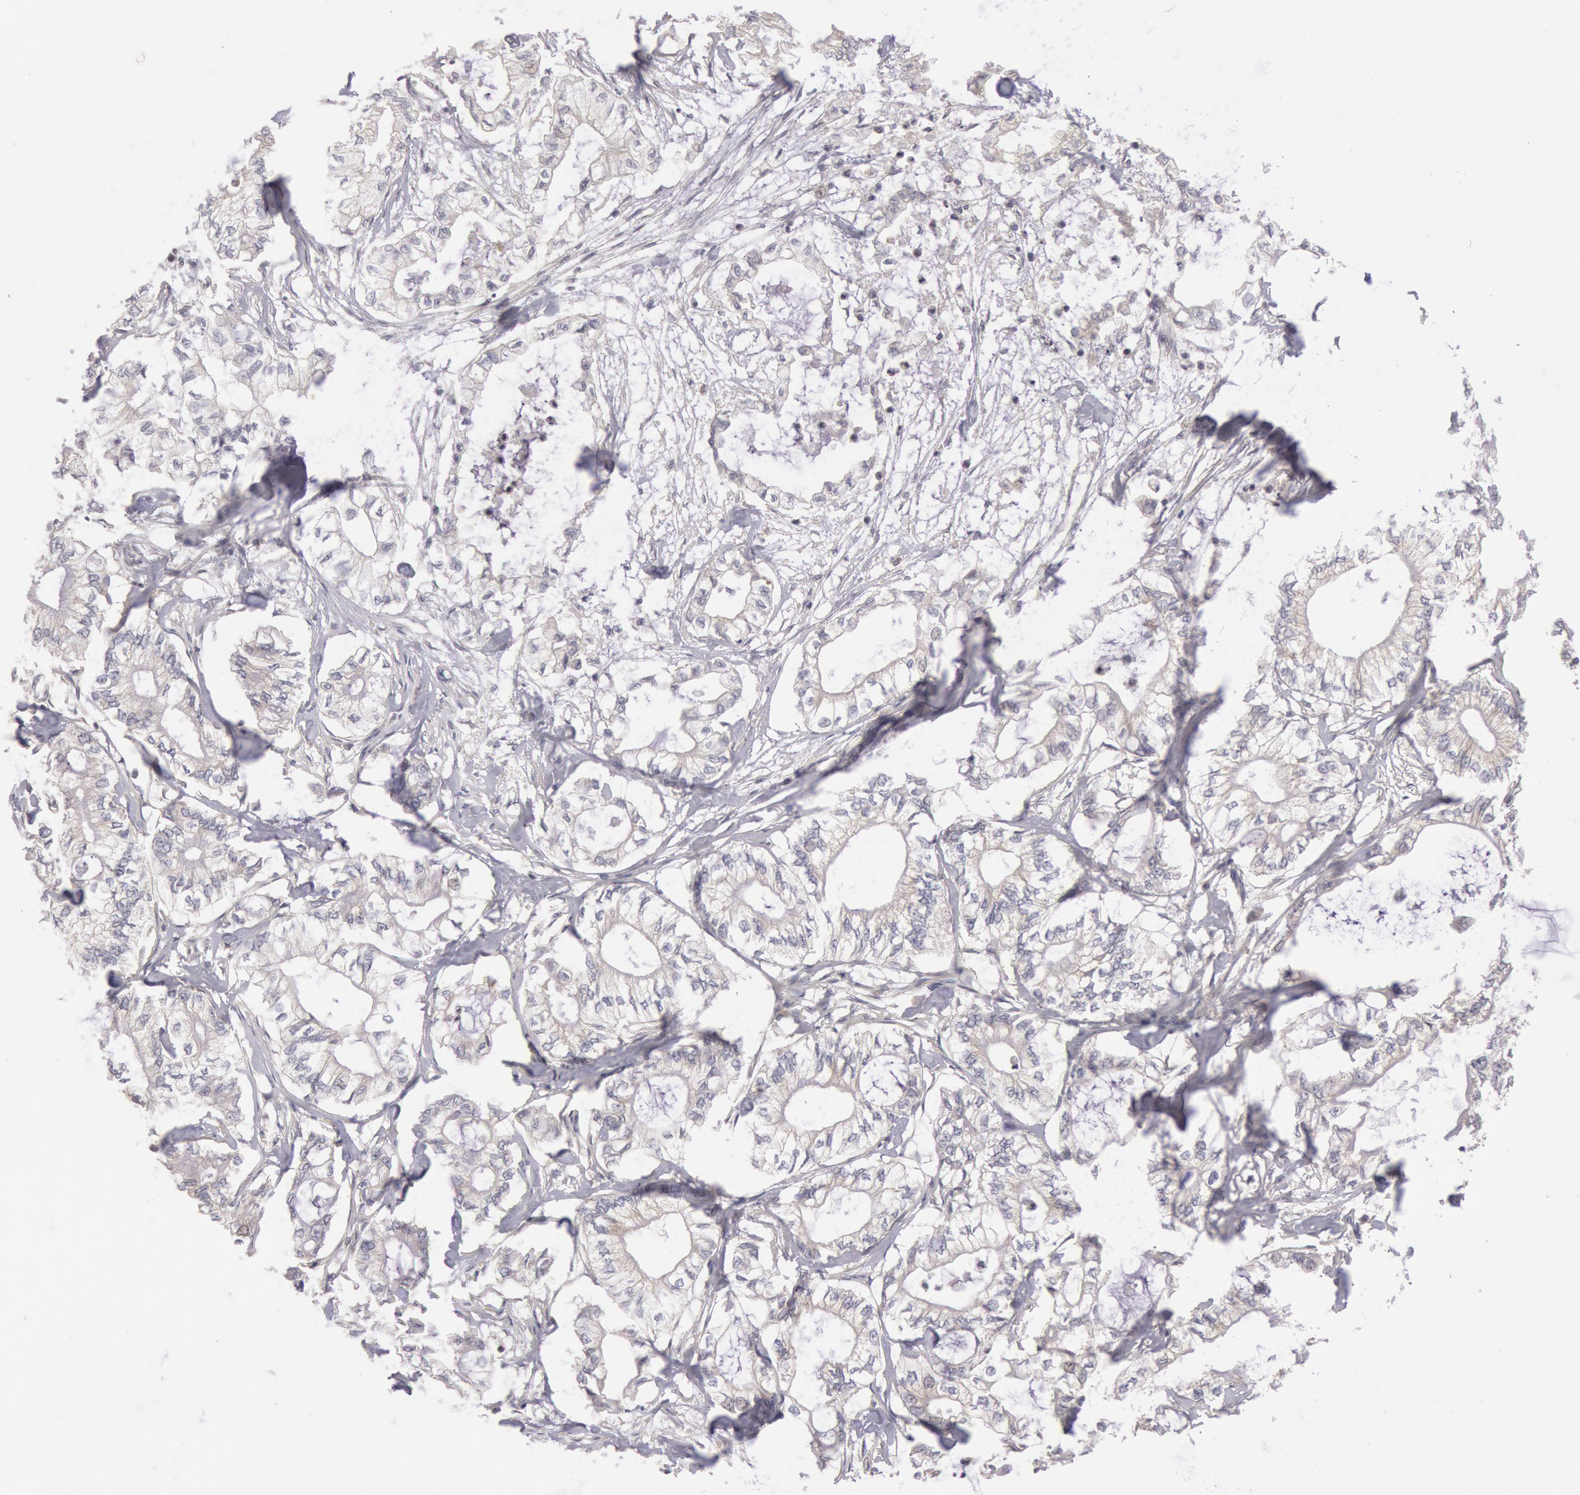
{"staining": {"intensity": "negative", "quantity": "none", "location": "none"}, "tissue": "pancreatic cancer", "cell_type": "Tumor cells", "image_type": "cancer", "snomed": [{"axis": "morphology", "description": "Adenocarcinoma, NOS"}, {"axis": "topography", "description": "Pancreas"}], "caption": "Immunohistochemistry photomicrograph of adenocarcinoma (pancreatic) stained for a protein (brown), which demonstrates no positivity in tumor cells.", "gene": "PIK3R1", "patient": {"sex": "male", "age": 79}}